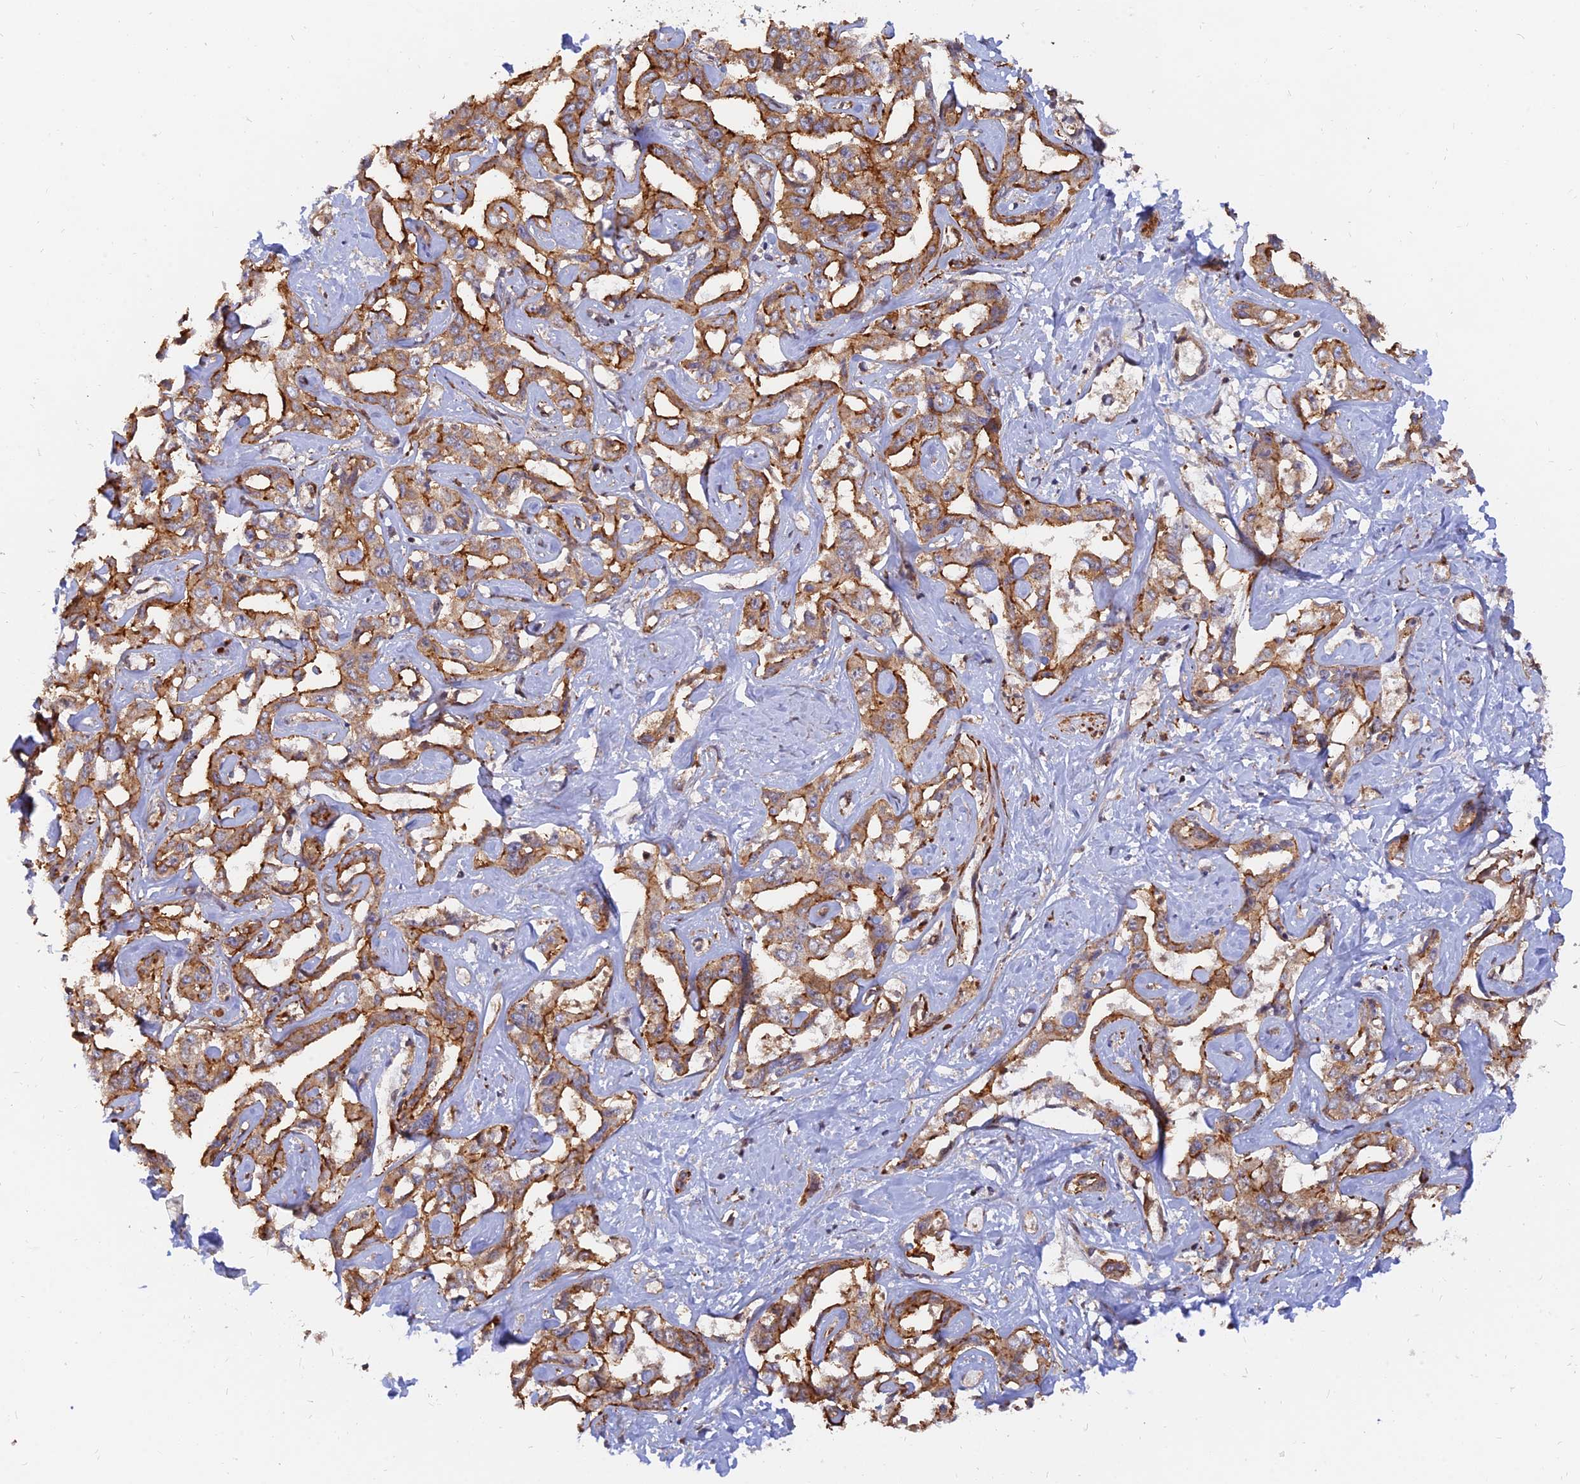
{"staining": {"intensity": "moderate", "quantity": ">75%", "location": "cytoplasmic/membranous"}, "tissue": "liver cancer", "cell_type": "Tumor cells", "image_type": "cancer", "snomed": [{"axis": "morphology", "description": "Cholangiocarcinoma"}, {"axis": "topography", "description": "Liver"}], "caption": "The immunohistochemical stain shows moderate cytoplasmic/membranous positivity in tumor cells of liver cholangiocarcinoma tissue.", "gene": "WDR41", "patient": {"sex": "male", "age": 59}}